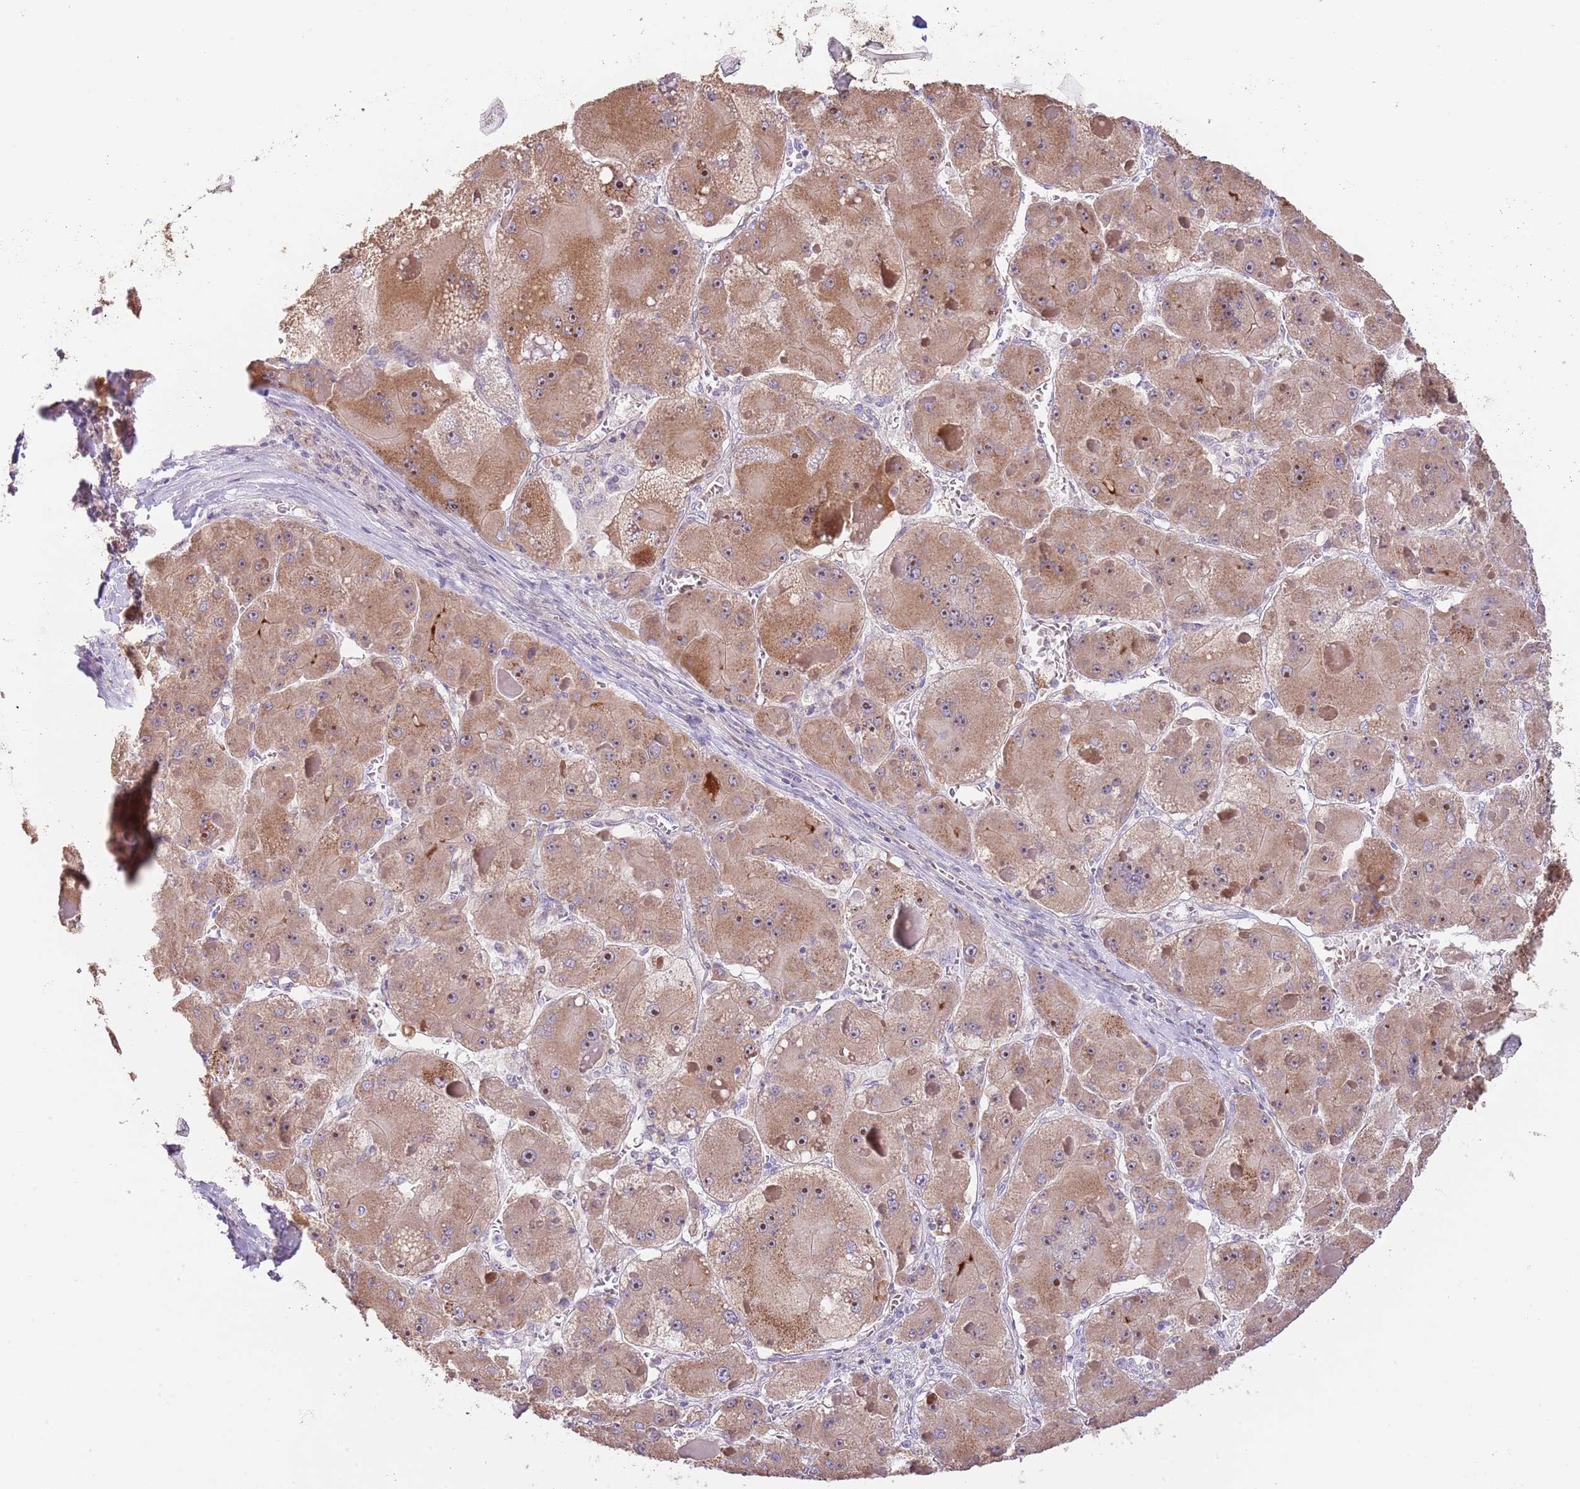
{"staining": {"intensity": "moderate", "quantity": ">75%", "location": "cytoplasmic/membranous"}, "tissue": "liver cancer", "cell_type": "Tumor cells", "image_type": "cancer", "snomed": [{"axis": "morphology", "description": "Carcinoma, Hepatocellular, NOS"}, {"axis": "topography", "description": "Liver"}], "caption": "Protein expression analysis of liver cancer (hepatocellular carcinoma) displays moderate cytoplasmic/membranous staining in about >75% of tumor cells. Nuclei are stained in blue.", "gene": "AP1S2", "patient": {"sex": "female", "age": 73}}